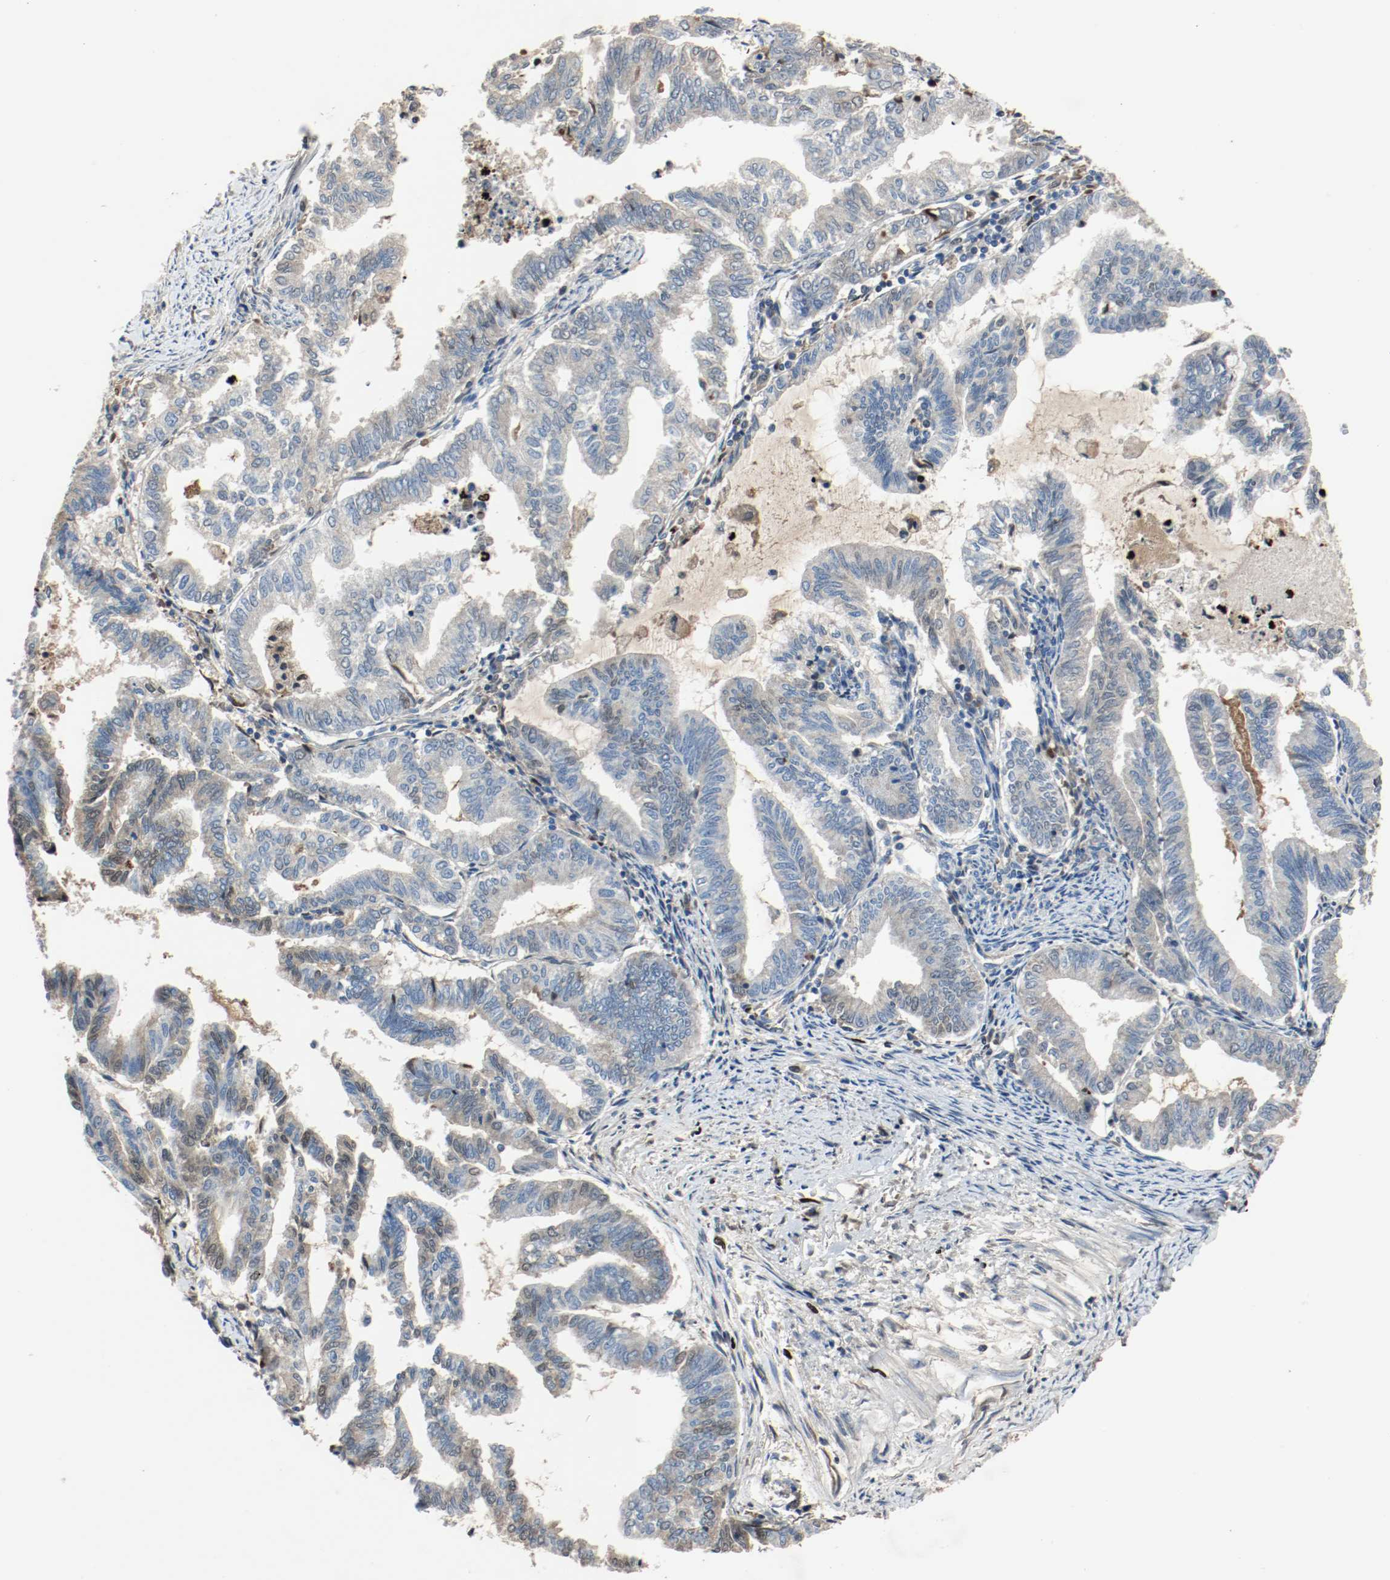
{"staining": {"intensity": "negative", "quantity": "none", "location": "none"}, "tissue": "endometrial cancer", "cell_type": "Tumor cells", "image_type": "cancer", "snomed": [{"axis": "morphology", "description": "Adenocarcinoma, NOS"}, {"axis": "topography", "description": "Endometrium"}], "caption": "Immunohistochemistry (IHC) micrograph of neoplastic tissue: human endometrial adenocarcinoma stained with DAB demonstrates no significant protein expression in tumor cells.", "gene": "BLK", "patient": {"sex": "female", "age": 79}}